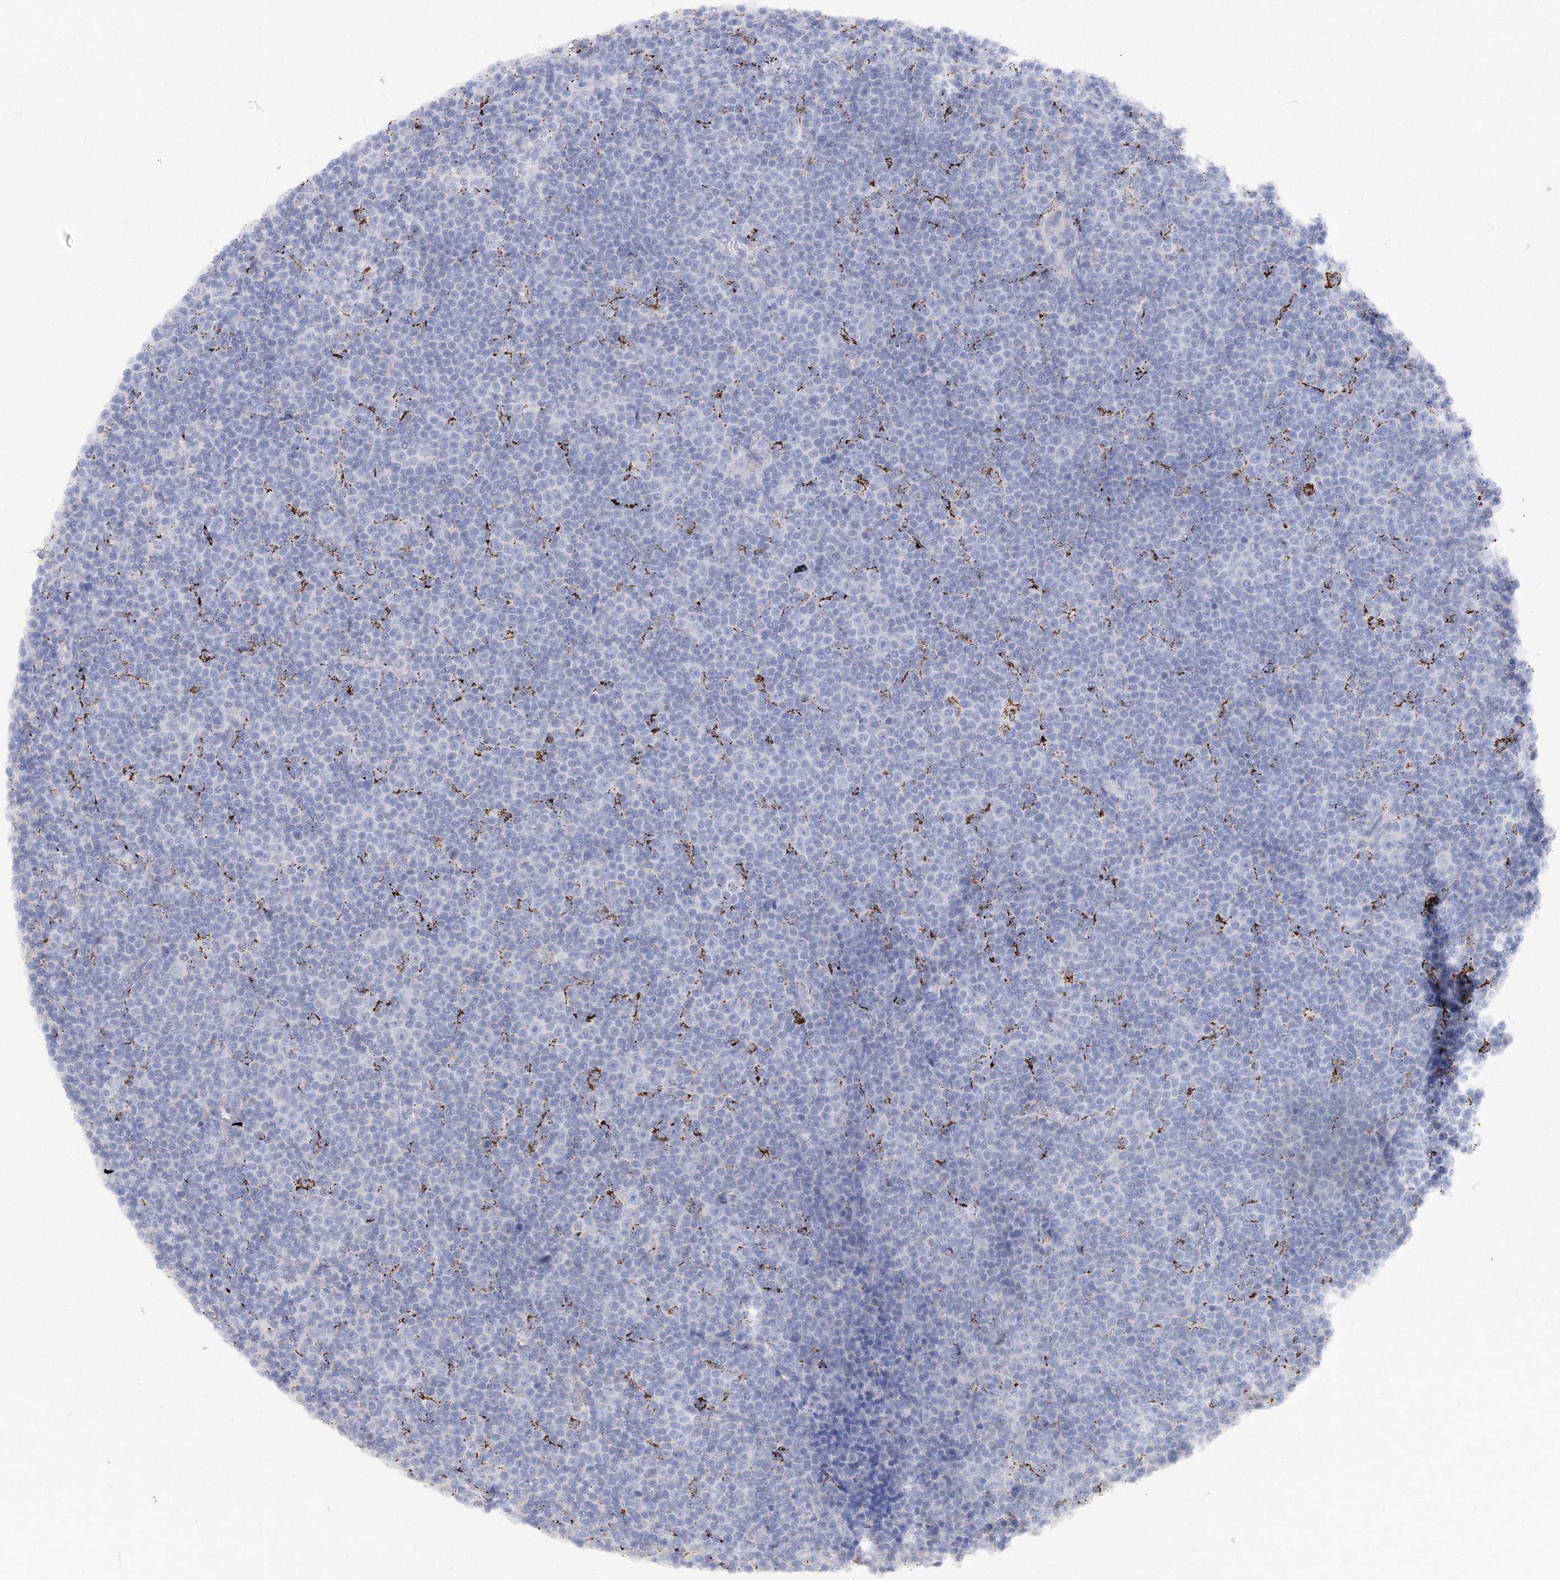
{"staining": {"intensity": "negative", "quantity": "none", "location": "none"}, "tissue": "lymphoma", "cell_type": "Tumor cells", "image_type": "cancer", "snomed": [{"axis": "morphology", "description": "Malignant lymphoma, non-Hodgkin's type, Low grade"}, {"axis": "topography", "description": "Lymph node"}], "caption": "This is an immunohistochemistry image of human low-grade malignant lymphoma, non-Hodgkin's type. There is no expression in tumor cells.", "gene": "MERTK", "patient": {"sex": "female", "age": 67}}